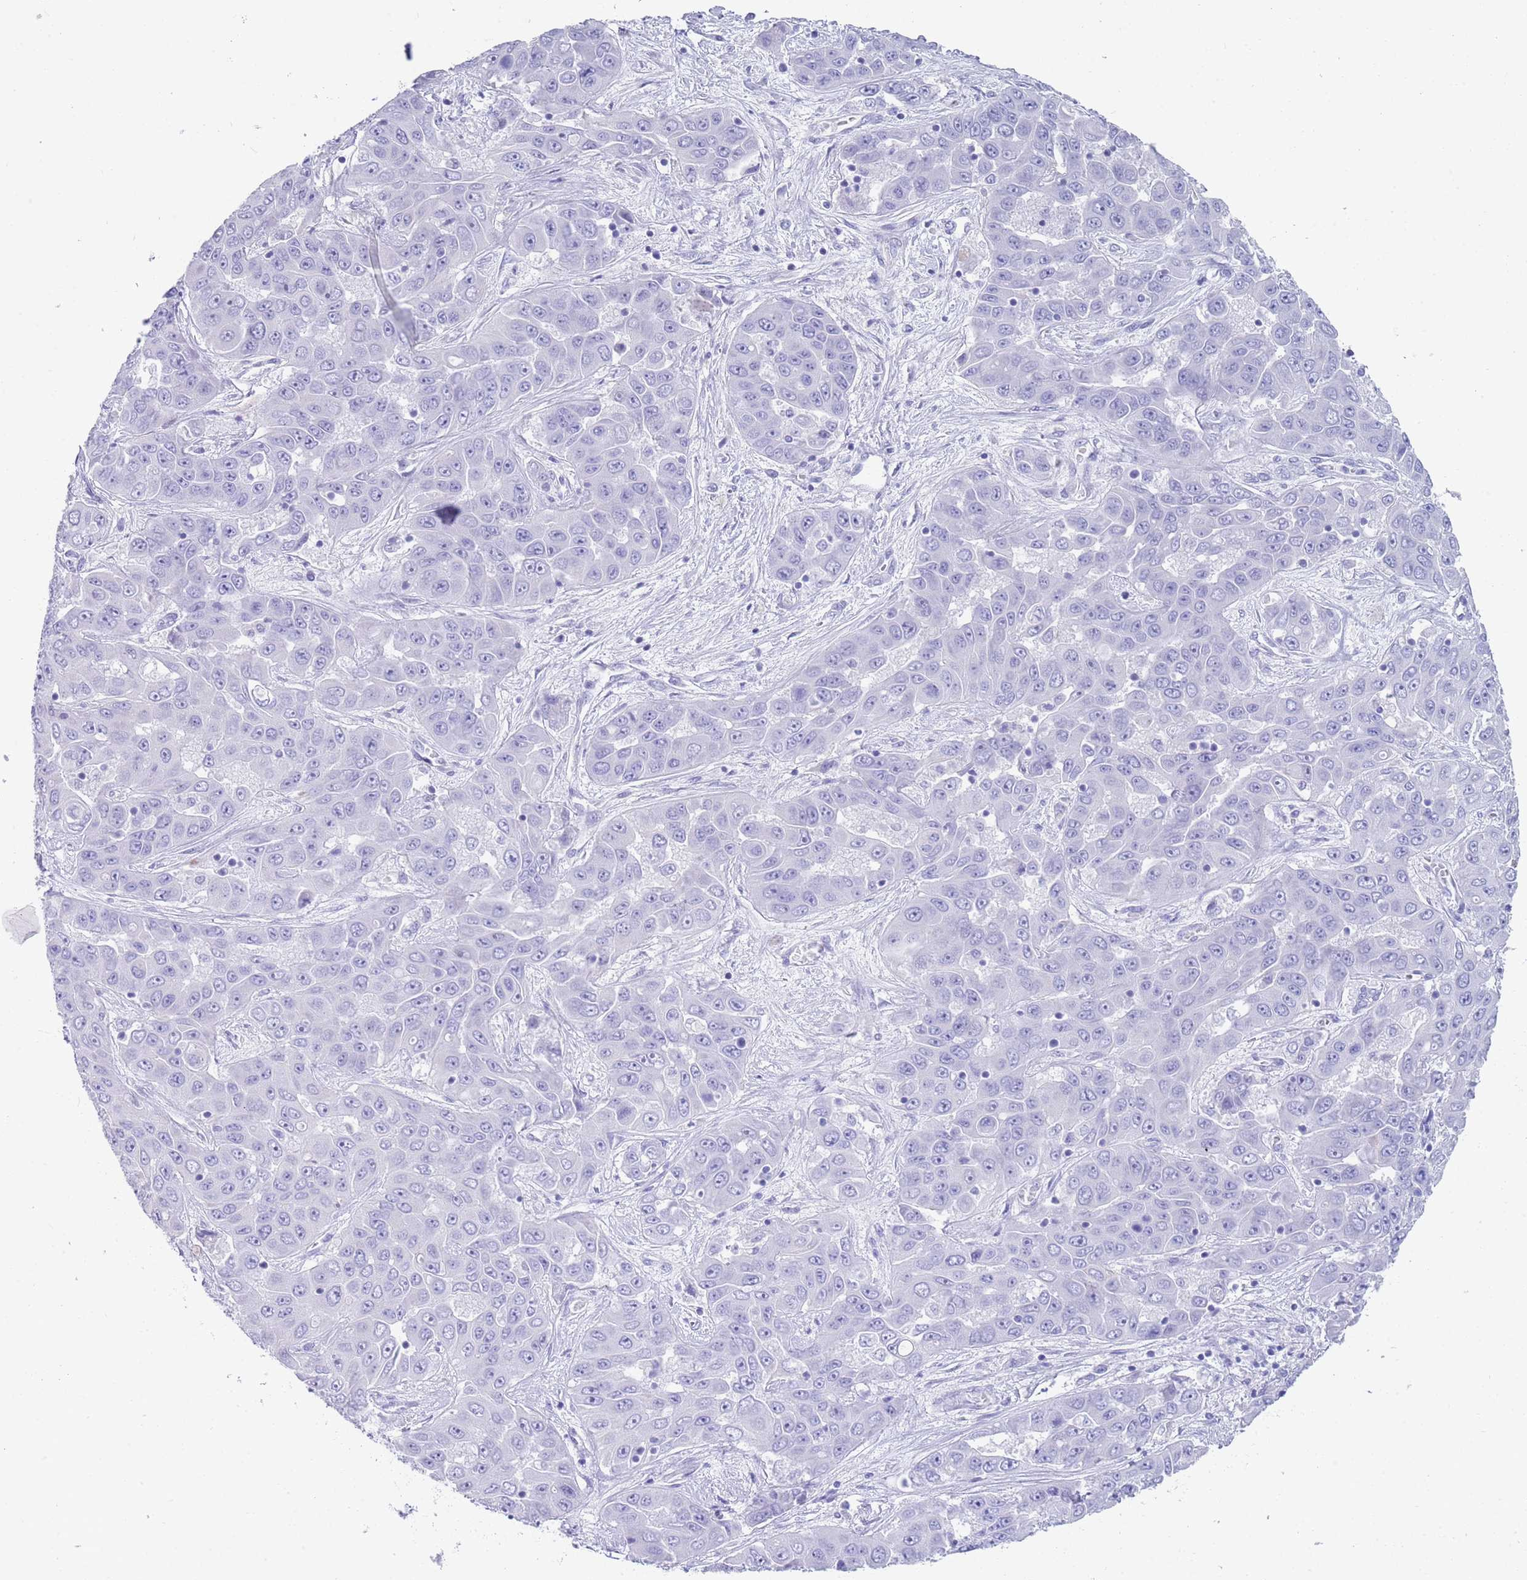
{"staining": {"intensity": "negative", "quantity": "none", "location": "none"}, "tissue": "liver cancer", "cell_type": "Tumor cells", "image_type": "cancer", "snomed": [{"axis": "morphology", "description": "Cholangiocarcinoma"}, {"axis": "topography", "description": "Liver"}], "caption": "Immunohistochemical staining of human cholangiocarcinoma (liver) displays no significant positivity in tumor cells.", "gene": "CPXM2", "patient": {"sex": "female", "age": 52}}